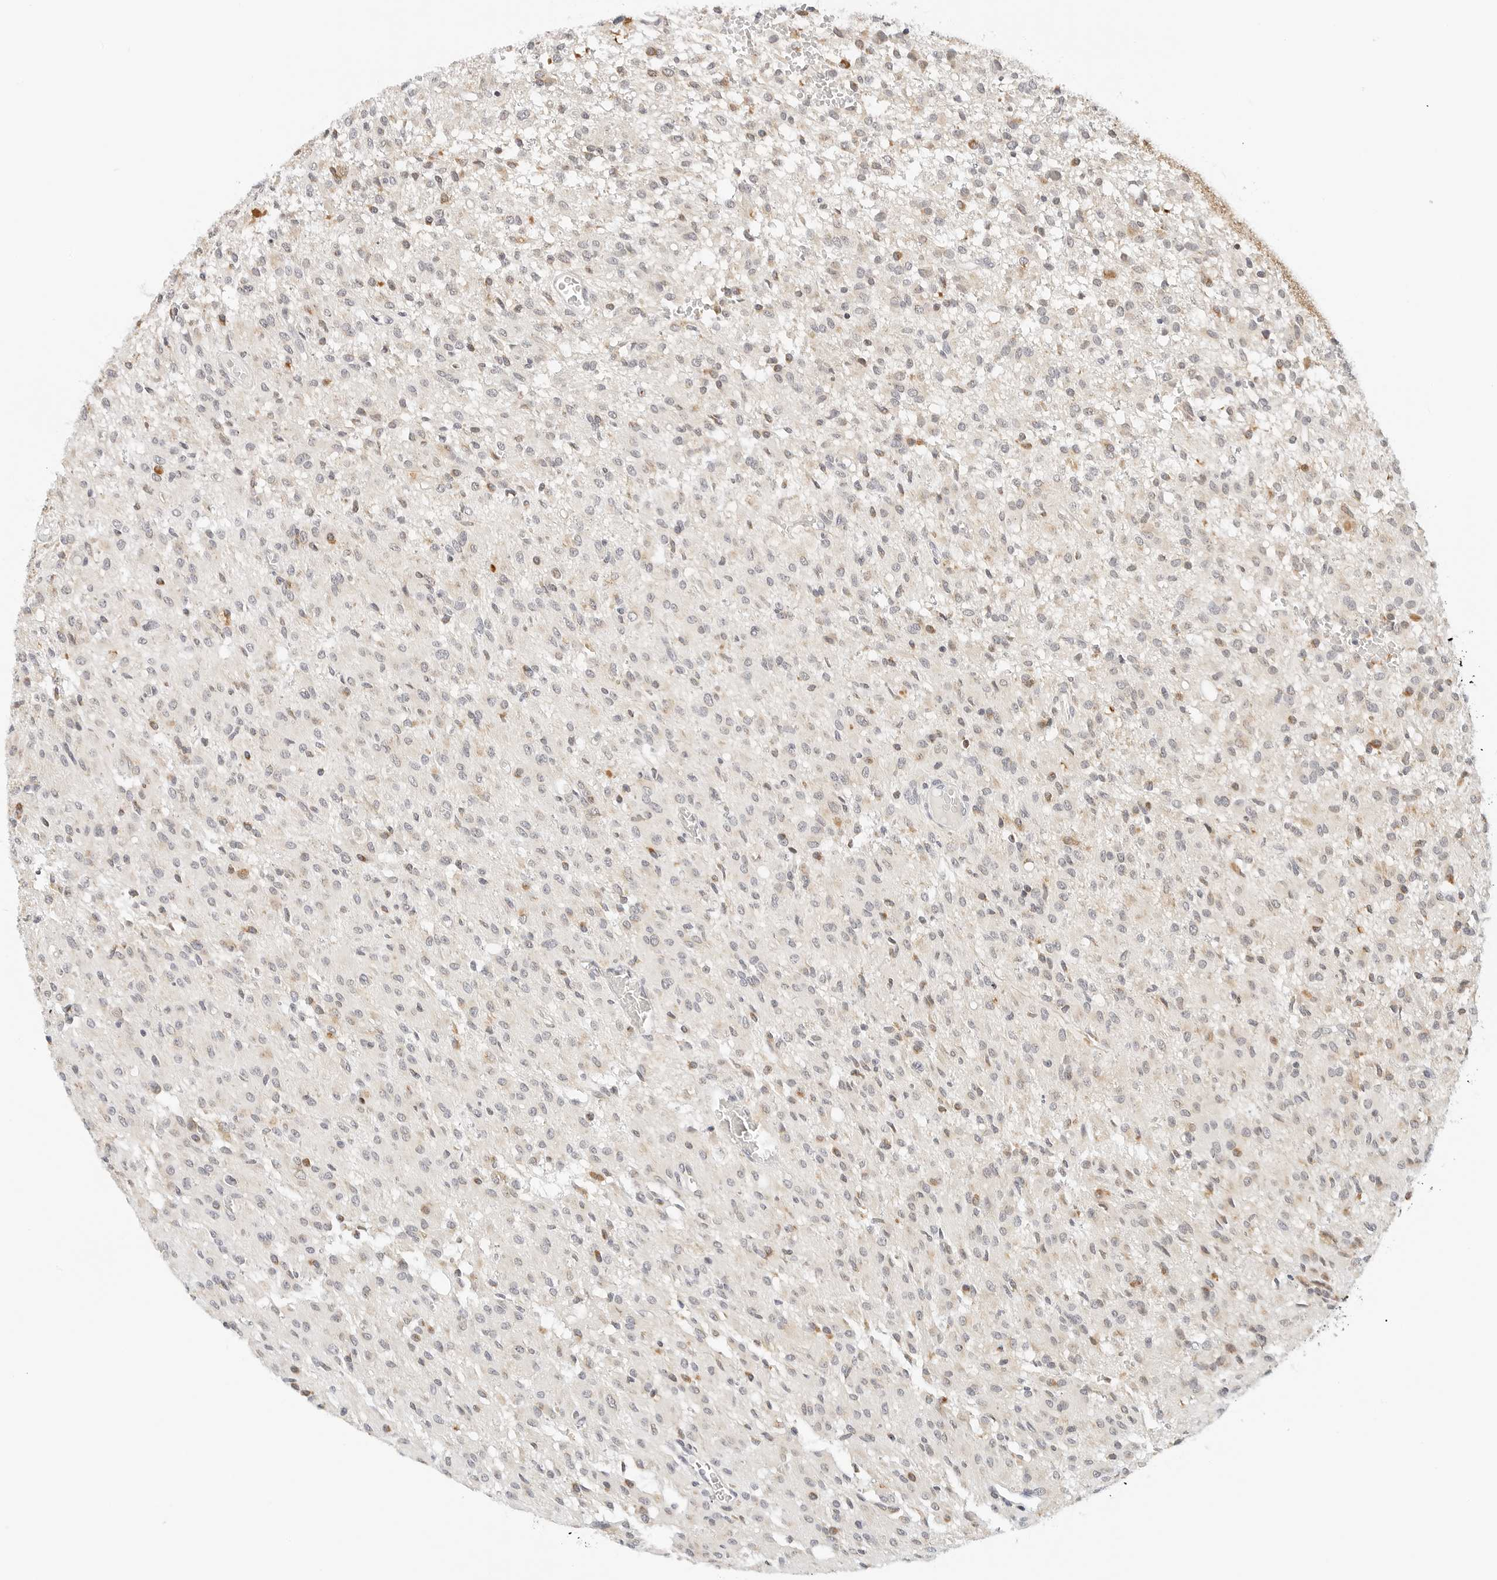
{"staining": {"intensity": "weak", "quantity": "<25%", "location": "cytoplasmic/membranous"}, "tissue": "glioma", "cell_type": "Tumor cells", "image_type": "cancer", "snomed": [{"axis": "morphology", "description": "Glioma, malignant, High grade"}, {"axis": "topography", "description": "Brain"}], "caption": "This histopathology image is of malignant glioma (high-grade) stained with immunohistochemistry (IHC) to label a protein in brown with the nuclei are counter-stained blue. There is no expression in tumor cells.", "gene": "ATL1", "patient": {"sex": "female", "age": 59}}